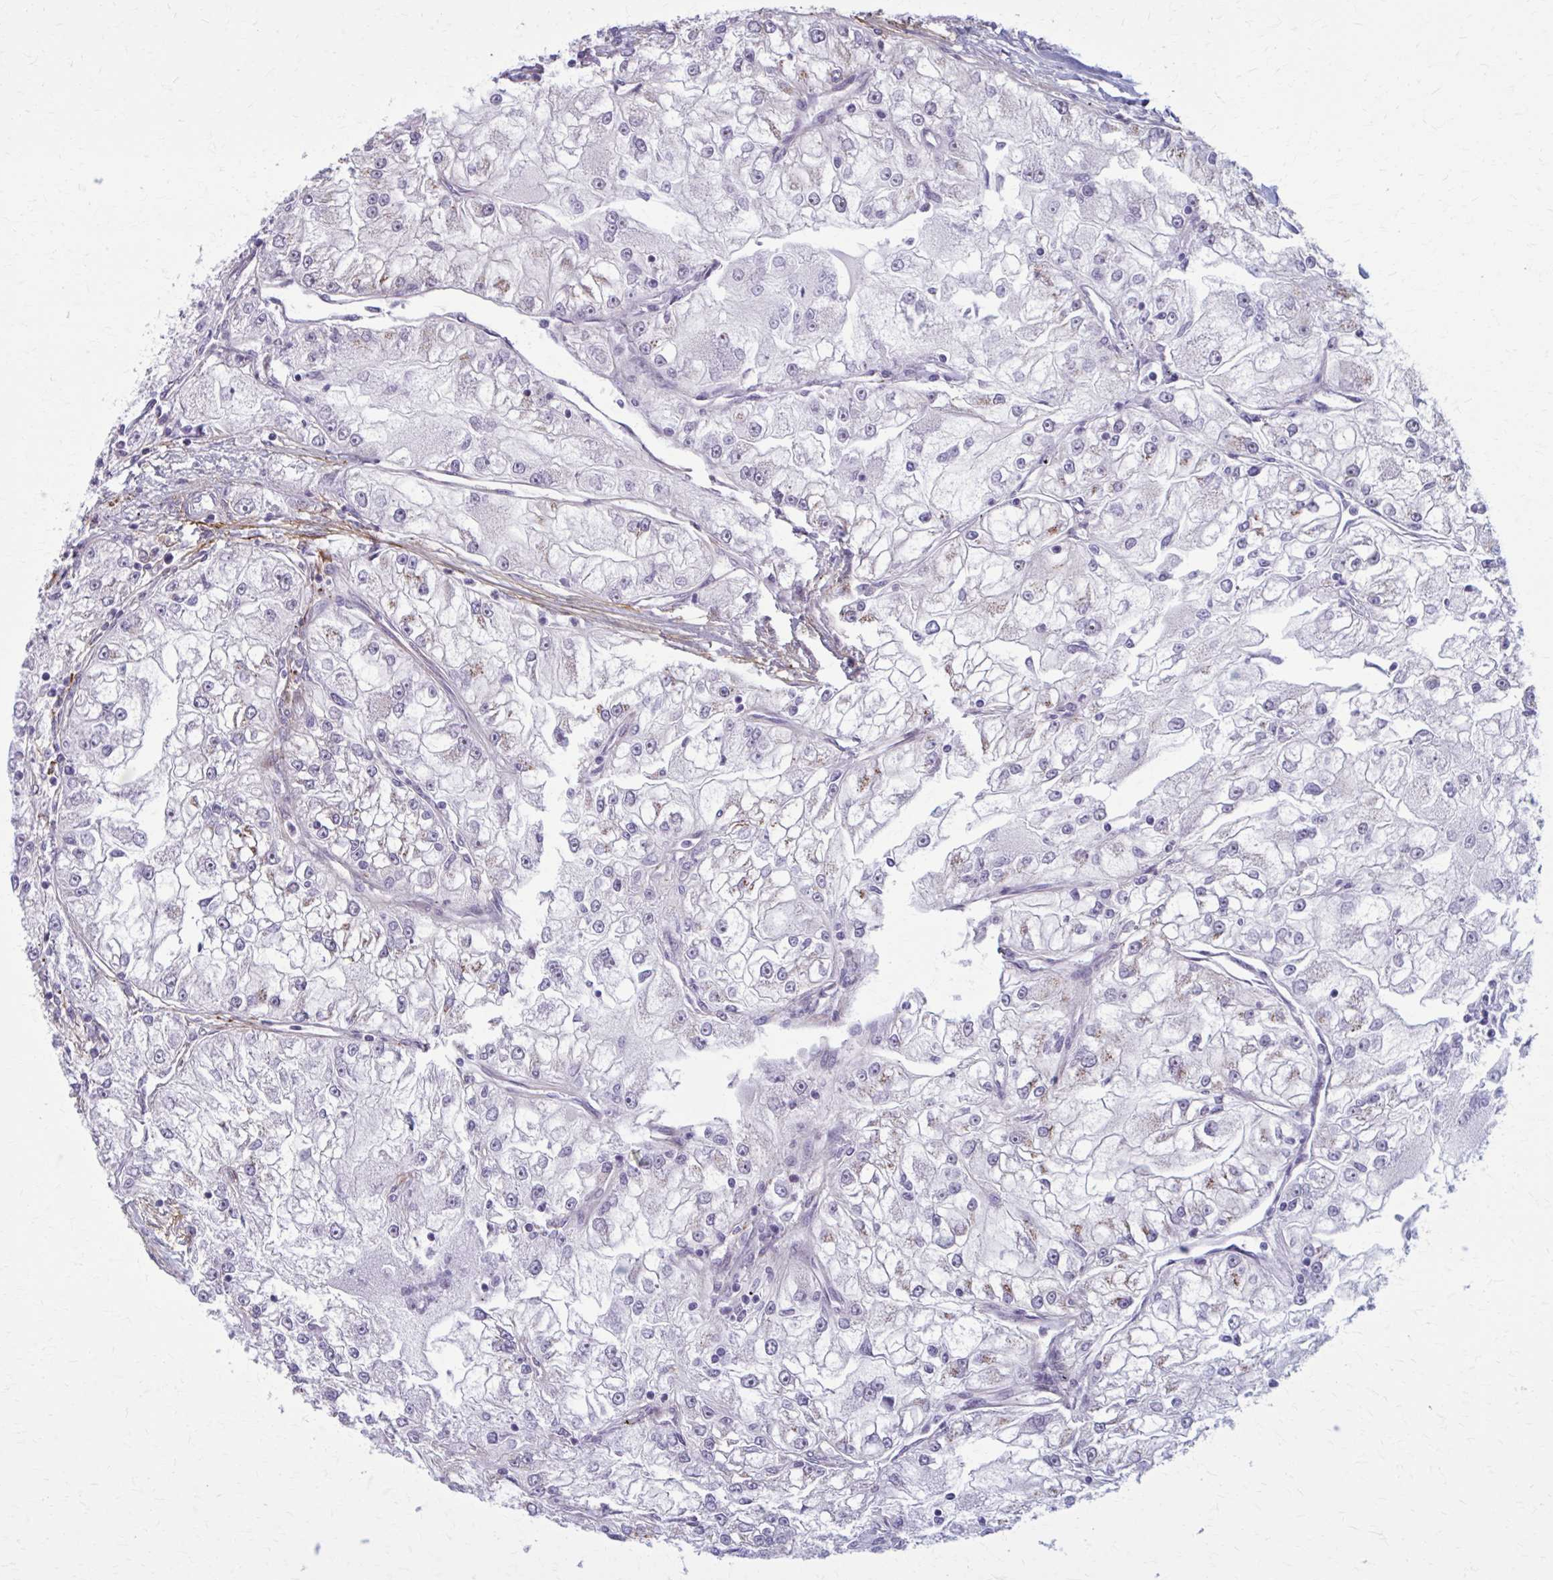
{"staining": {"intensity": "negative", "quantity": "none", "location": "none"}, "tissue": "renal cancer", "cell_type": "Tumor cells", "image_type": "cancer", "snomed": [{"axis": "morphology", "description": "Adenocarcinoma, NOS"}, {"axis": "topography", "description": "Kidney"}], "caption": "Renal cancer (adenocarcinoma) stained for a protein using IHC shows no expression tumor cells.", "gene": "AKAP12", "patient": {"sex": "female", "age": 72}}